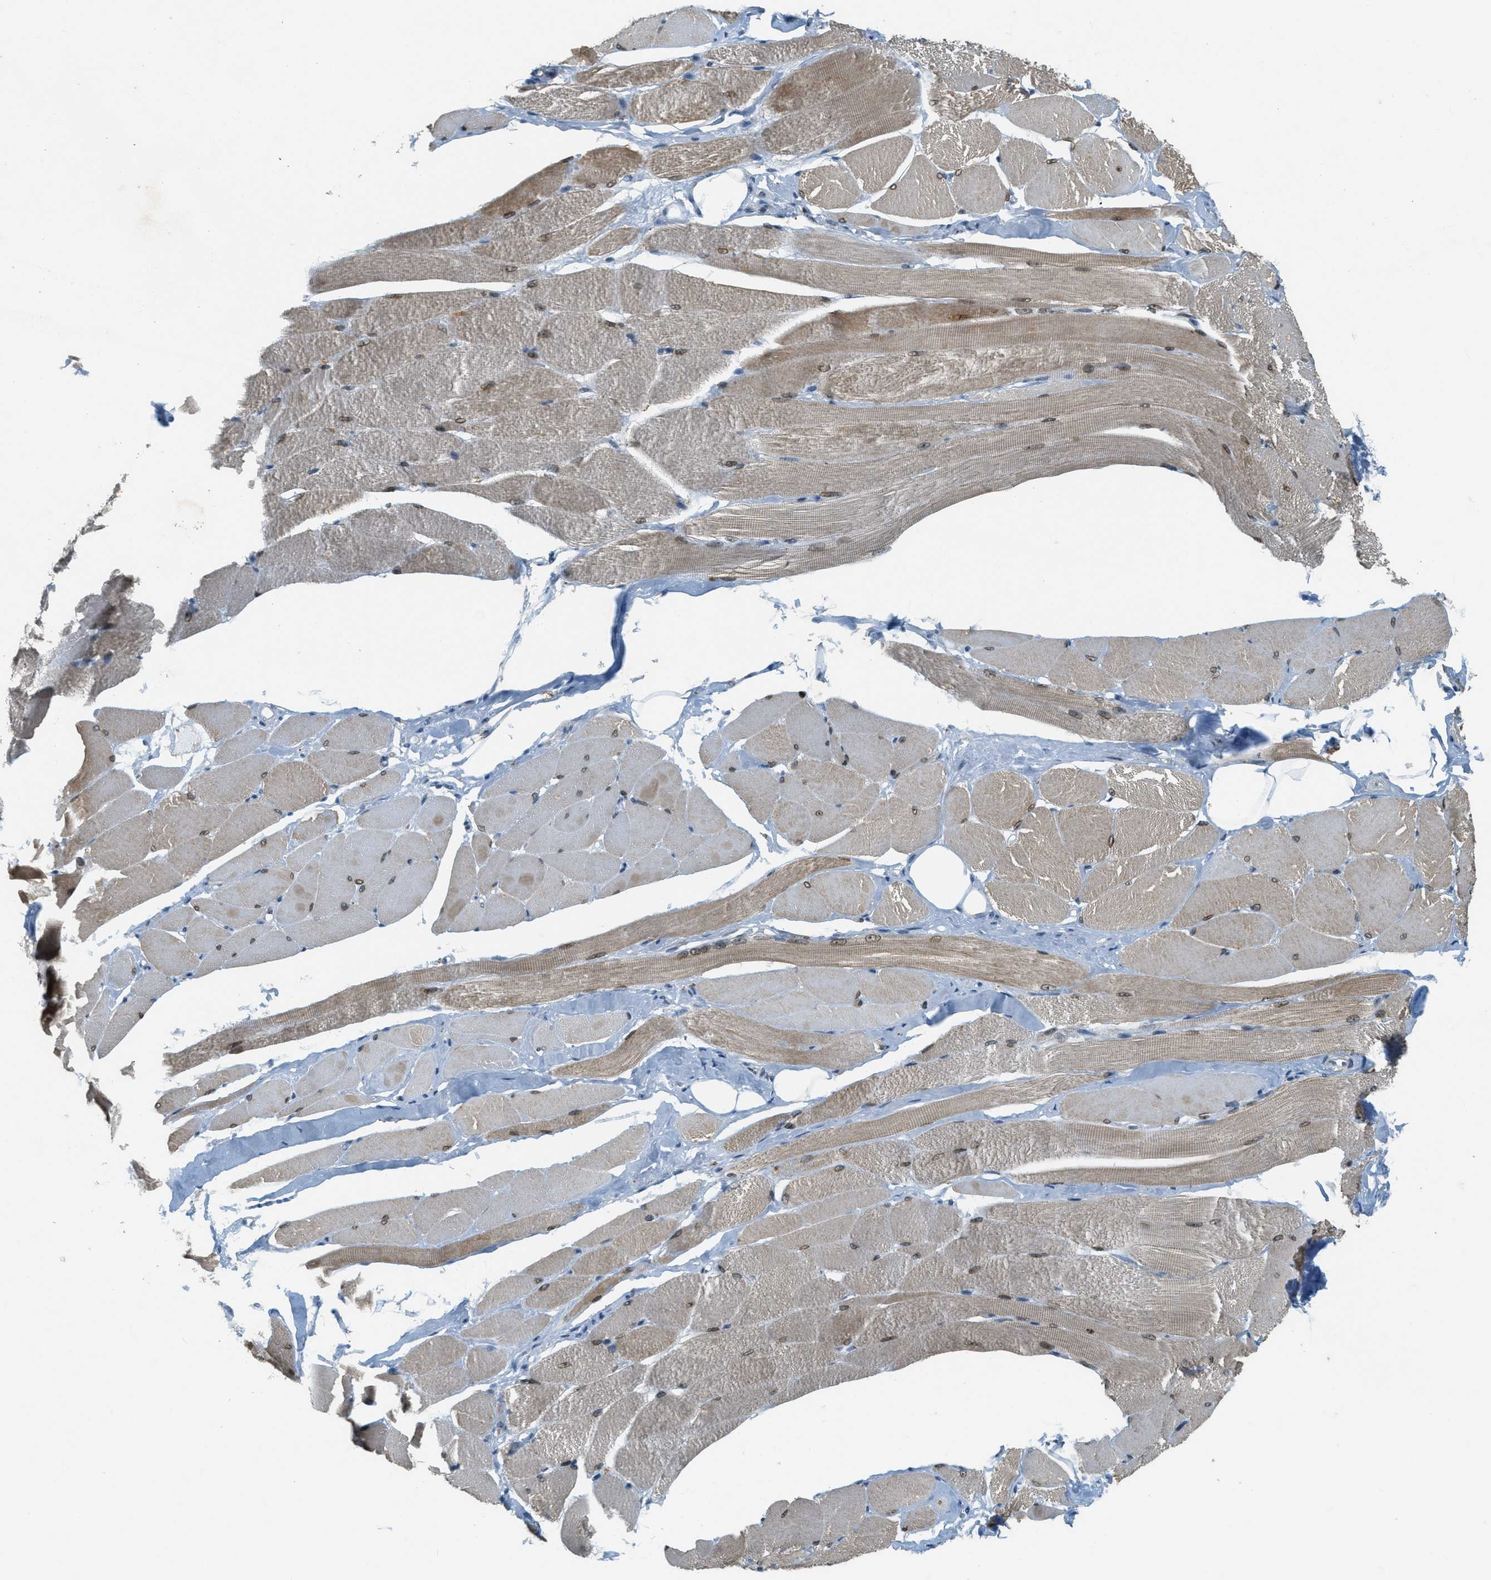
{"staining": {"intensity": "moderate", "quantity": ">75%", "location": "cytoplasmic/membranous,nuclear"}, "tissue": "skeletal muscle", "cell_type": "Myocytes", "image_type": "normal", "snomed": [{"axis": "morphology", "description": "Normal tissue, NOS"}, {"axis": "topography", "description": "Skeletal muscle"}, {"axis": "topography", "description": "Peripheral nerve tissue"}], "caption": "An immunohistochemistry micrograph of normal tissue is shown. Protein staining in brown shows moderate cytoplasmic/membranous,nuclear positivity in skeletal muscle within myocytes. Immunohistochemistry stains the protein in brown and the nuclei are stained blue.", "gene": "DDX47", "patient": {"sex": "female", "age": 84}}